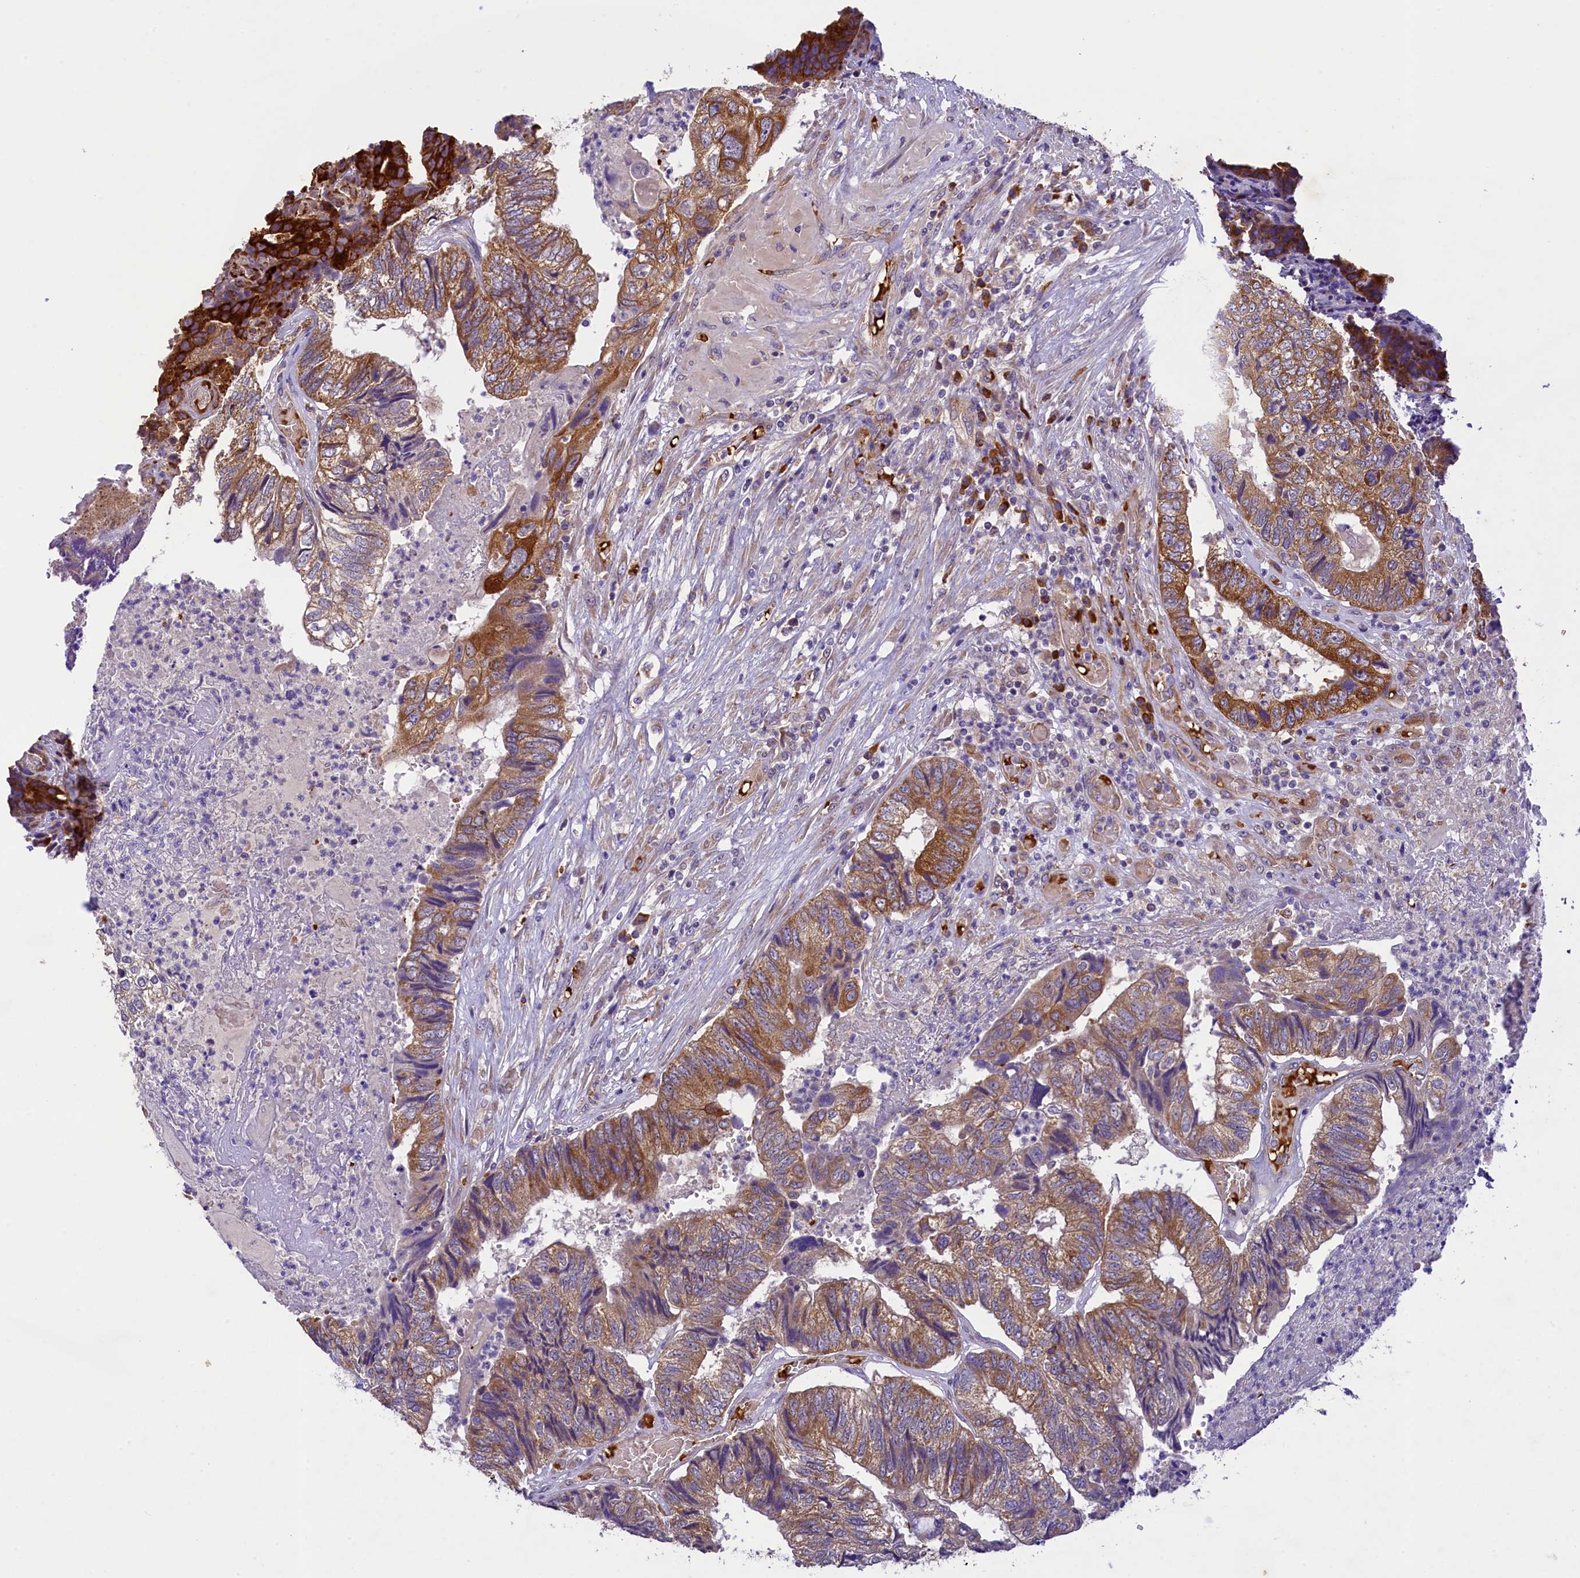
{"staining": {"intensity": "moderate", "quantity": ">75%", "location": "cytoplasmic/membranous"}, "tissue": "colorectal cancer", "cell_type": "Tumor cells", "image_type": "cancer", "snomed": [{"axis": "morphology", "description": "Adenocarcinoma, NOS"}, {"axis": "topography", "description": "Colon"}], "caption": "IHC of adenocarcinoma (colorectal) reveals medium levels of moderate cytoplasmic/membranous staining in approximately >75% of tumor cells.", "gene": "LARP4", "patient": {"sex": "female", "age": 67}}